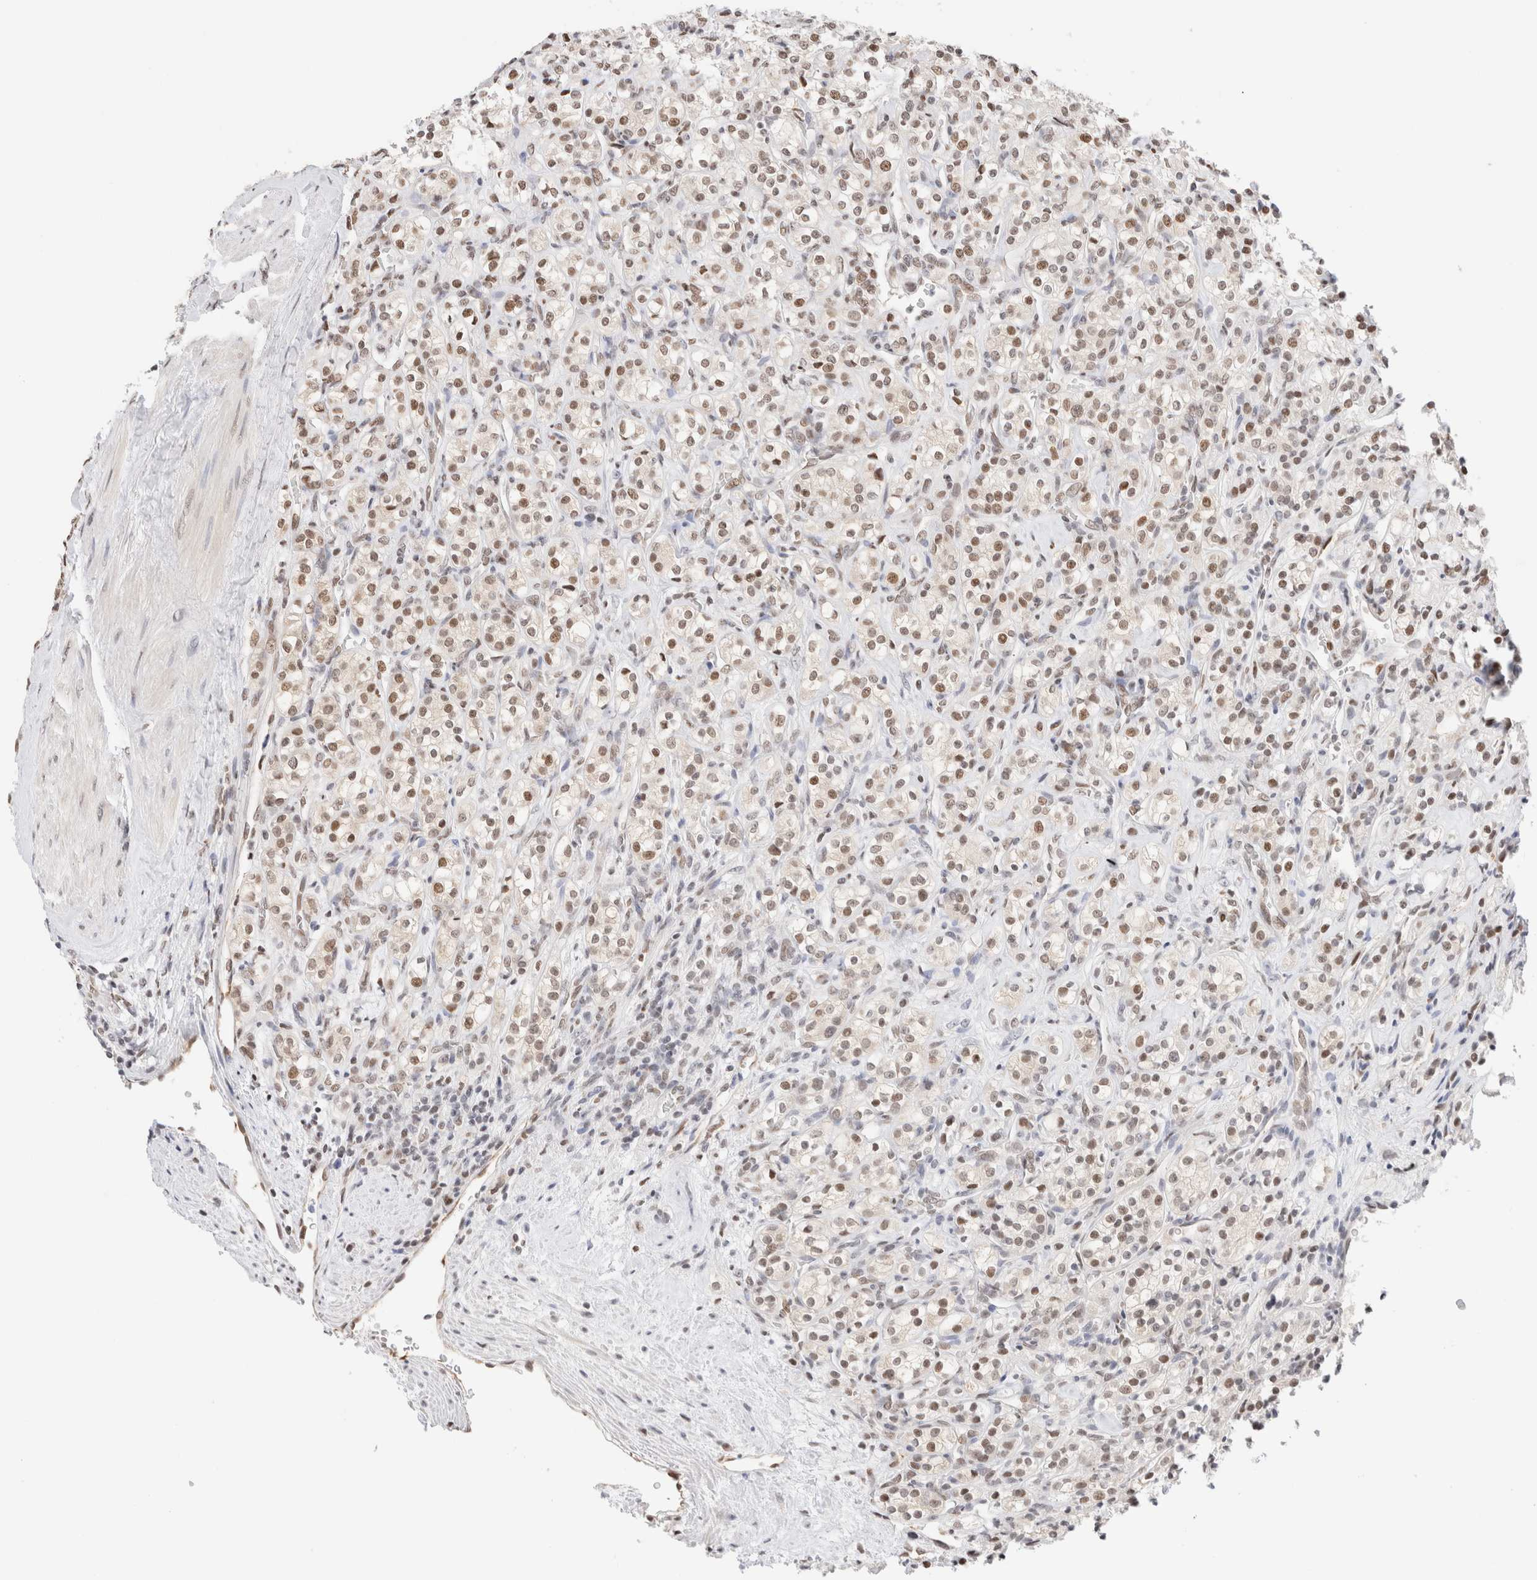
{"staining": {"intensity": "moderate", "quantity": ">75%", "location": "nuclear"}, "tissue": "renal cancer", "cell_type": "Tumor cells", "image_type": "cancer", "snomed": [{"axis": "morphology", "description": "Adenocarcinoma, NOS"}, {"axis": "topography", "description": "Kidney"}], "caption": "Renal cancer was stained to show a protein in brown. There is medium levels of moderate nuclear positivity in approximately >75% of tumor cells.", "gene": "SUPT3H", "patient": {"sex": "male", "age": 77}}